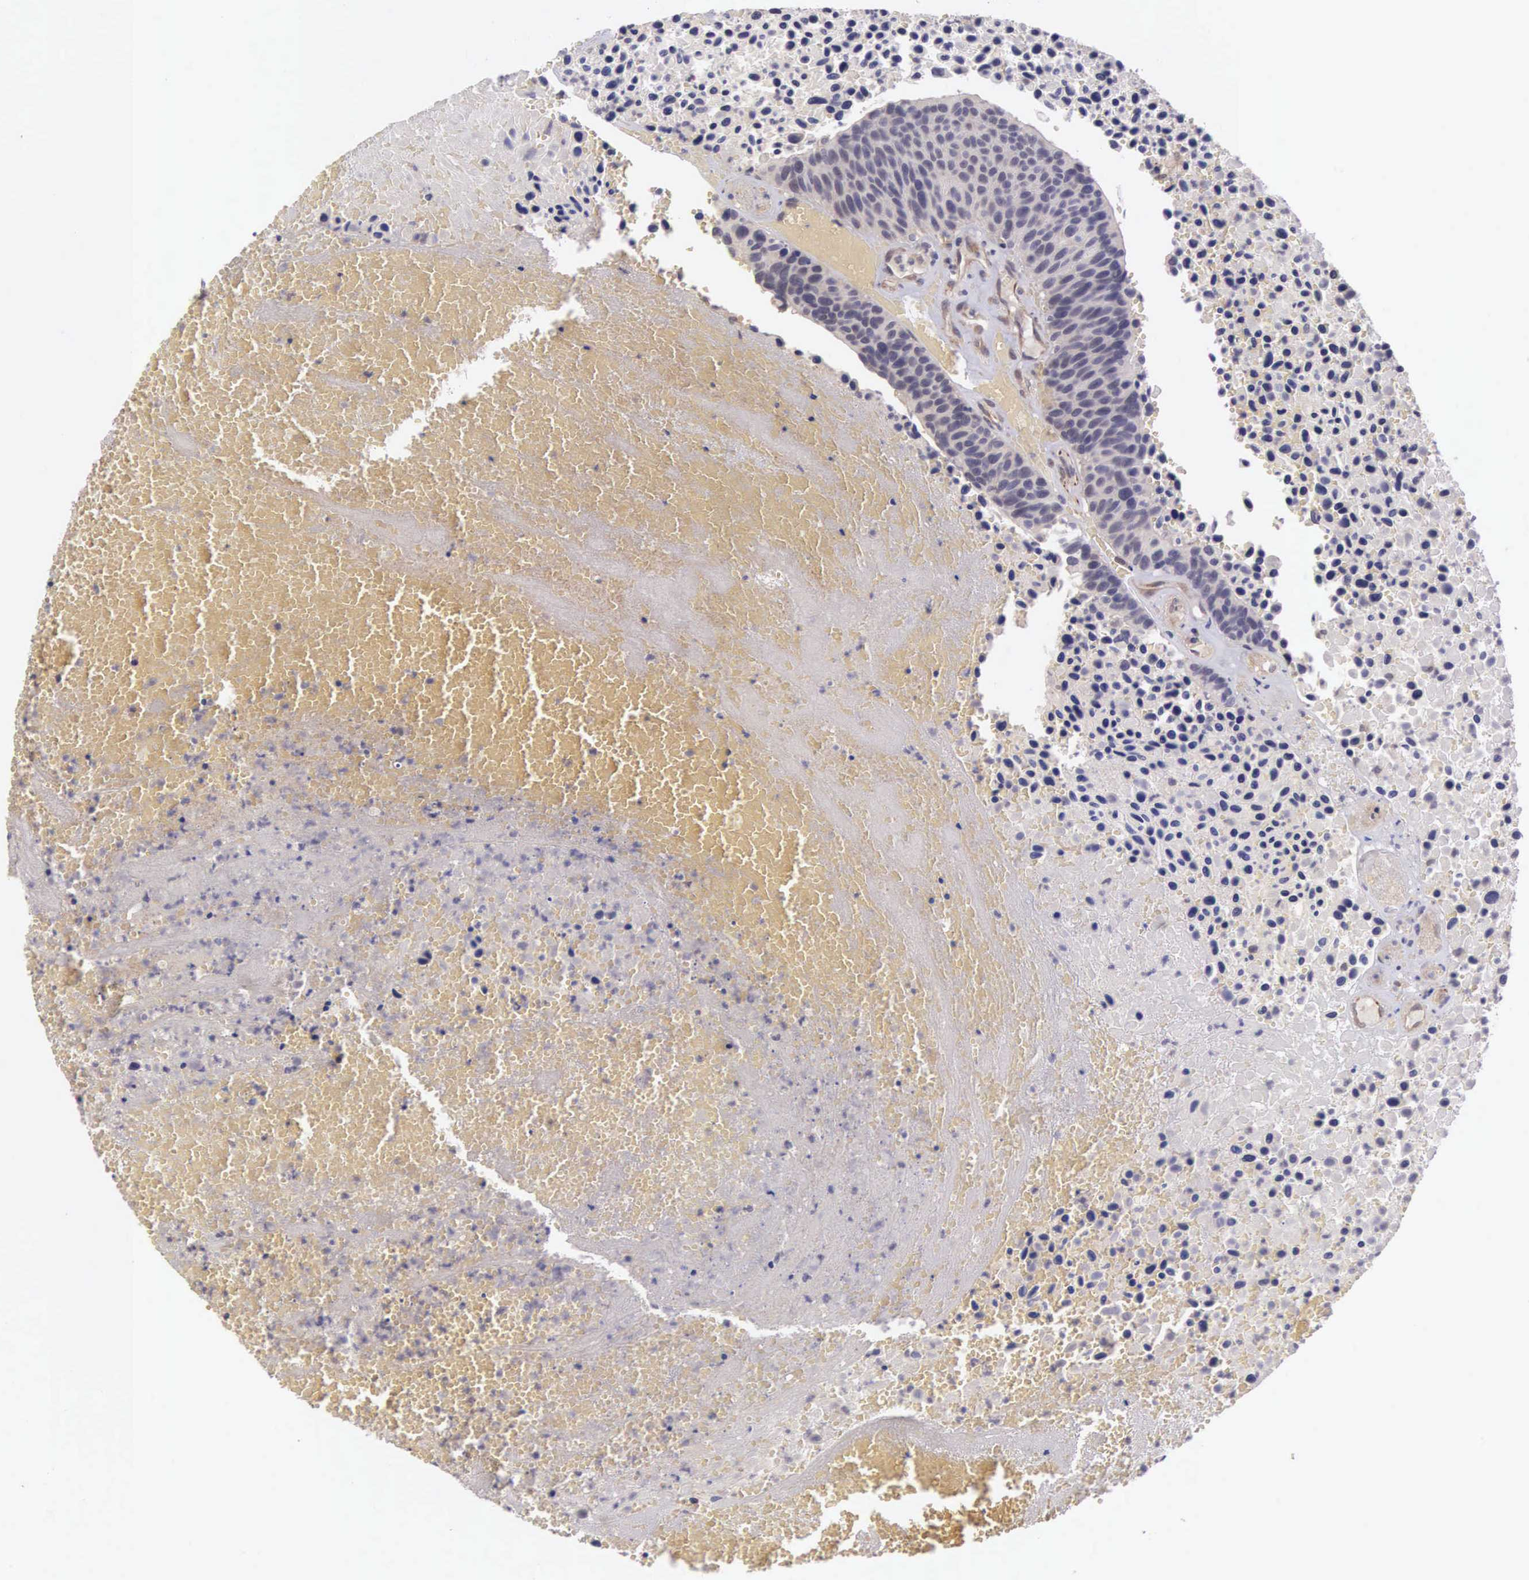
{"staining": {"intensity": "moderate", "quantity": "25%-75%", "location": "cytoplasmic/membranous,nuclear"}, "tissue": "urothelial cancer", "cell_type": "Tumor cells", "image_type": "cancer", "snomed": [{"axis": "morphology", "description": "Urothelial carcinoma, High grade"}, {"axis": "topography", "description": "Urinary bladder"}], "caption": "Urothelial carcinoma (high-grade) tissue displays moderate cytoplasmic/membranous and nuclear staining in about 25%-75% of tumor cells, visualized by immunohistochemistry.", "gene": "CDC45", "patient": {"sex": "male", "age": 66}}